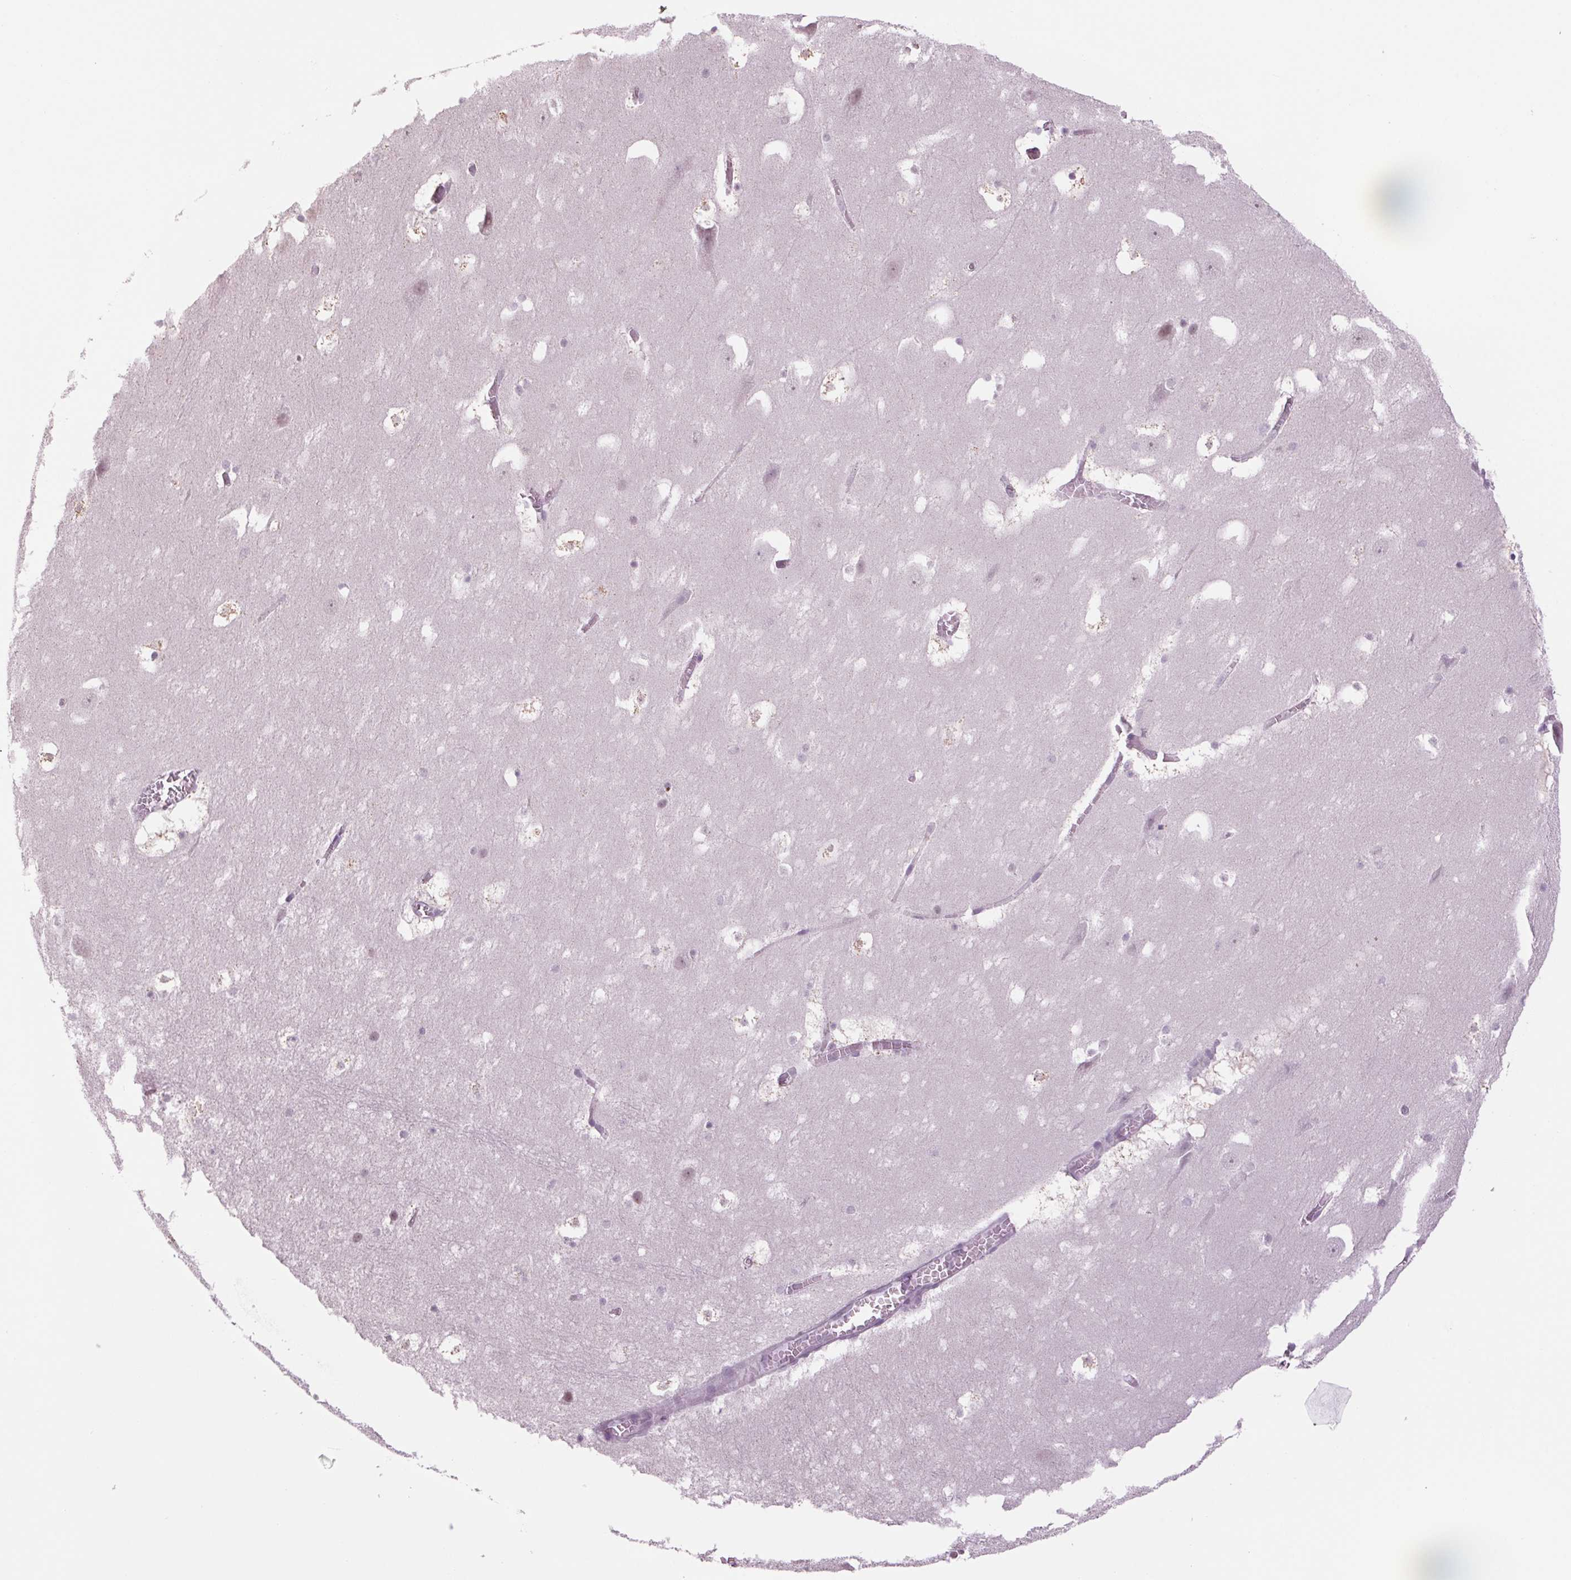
{"staining": {"intensity": "negative", "quantity": "none", "location": "none"}, "tissue": "hippocampus", "cell_type": "Glial cells", "image_type": "normal", "snomed": [{"axis": "morphology", "description": "Normal tissue, NOS"}, {"axis": "topography", "description": "Hippocampus"}], "caption": "Hippocampus stained for a protein using immunohistochemistry demonstrates no expression glial cells.", "gene": "MPO", "patient": {"sex": "male", "age": 45}}